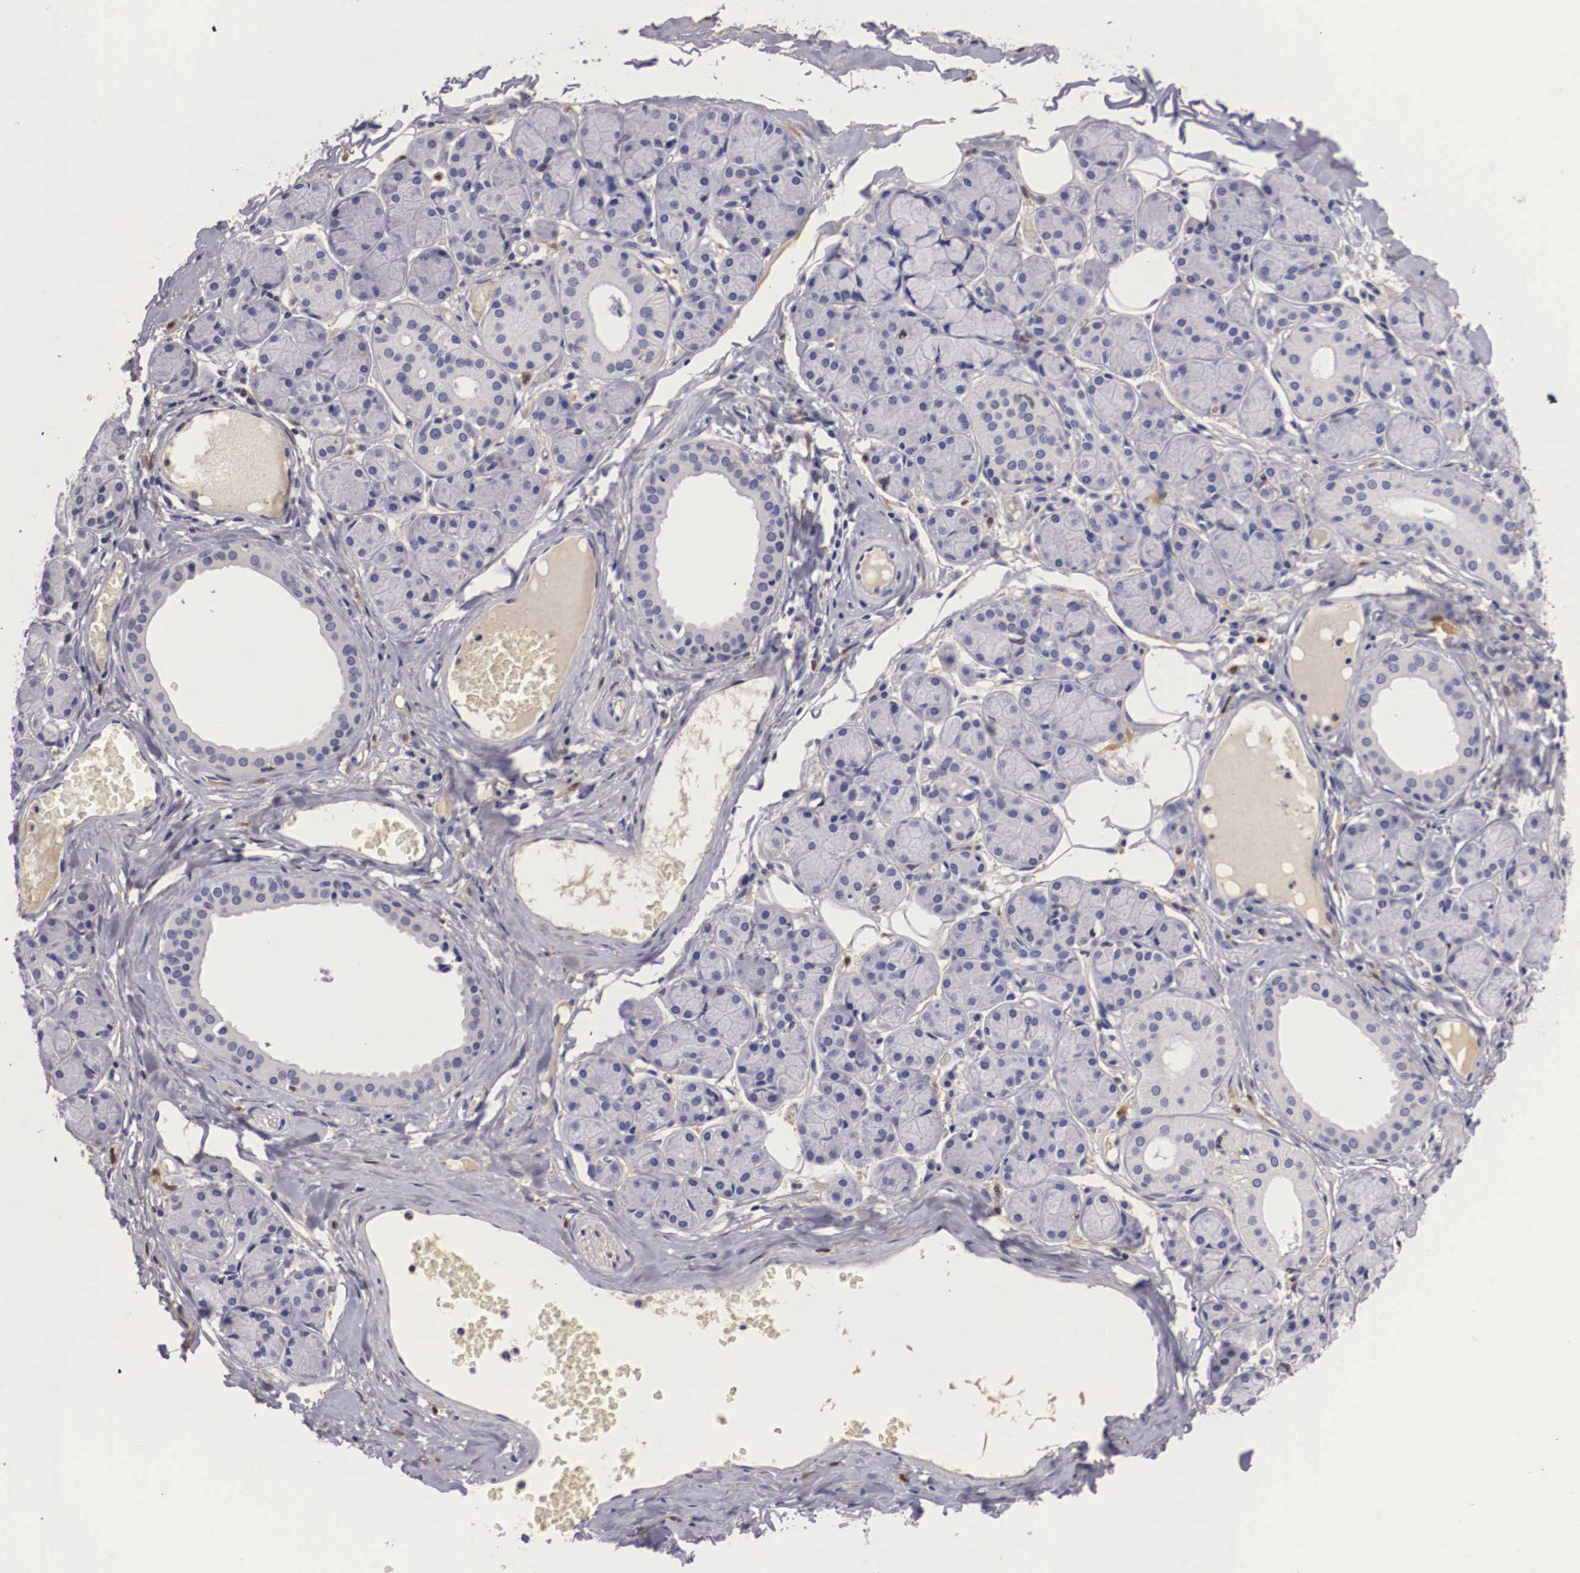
{"staining": {"intensity": "negative", "quantity": "none", "location": "none"}, "tissue": "salivary gland", "cell_type": "Glandular cells", "image_type": "normal", "snomed": [{"axis": "morphology", "description": "Normal tissue, NOS"}, {"axis": "topography", "description": "Salivary gland"}], "caption": "High power microscopy histopathology image of an immunohistochemistry micrograph of benign salivary gland, revealing no significant expression in glandular cells. (DAB immunohistochemistry (IHC), high magnification).", "gene": "RENBP", "patient": {"sex": "male", "age": 54}}